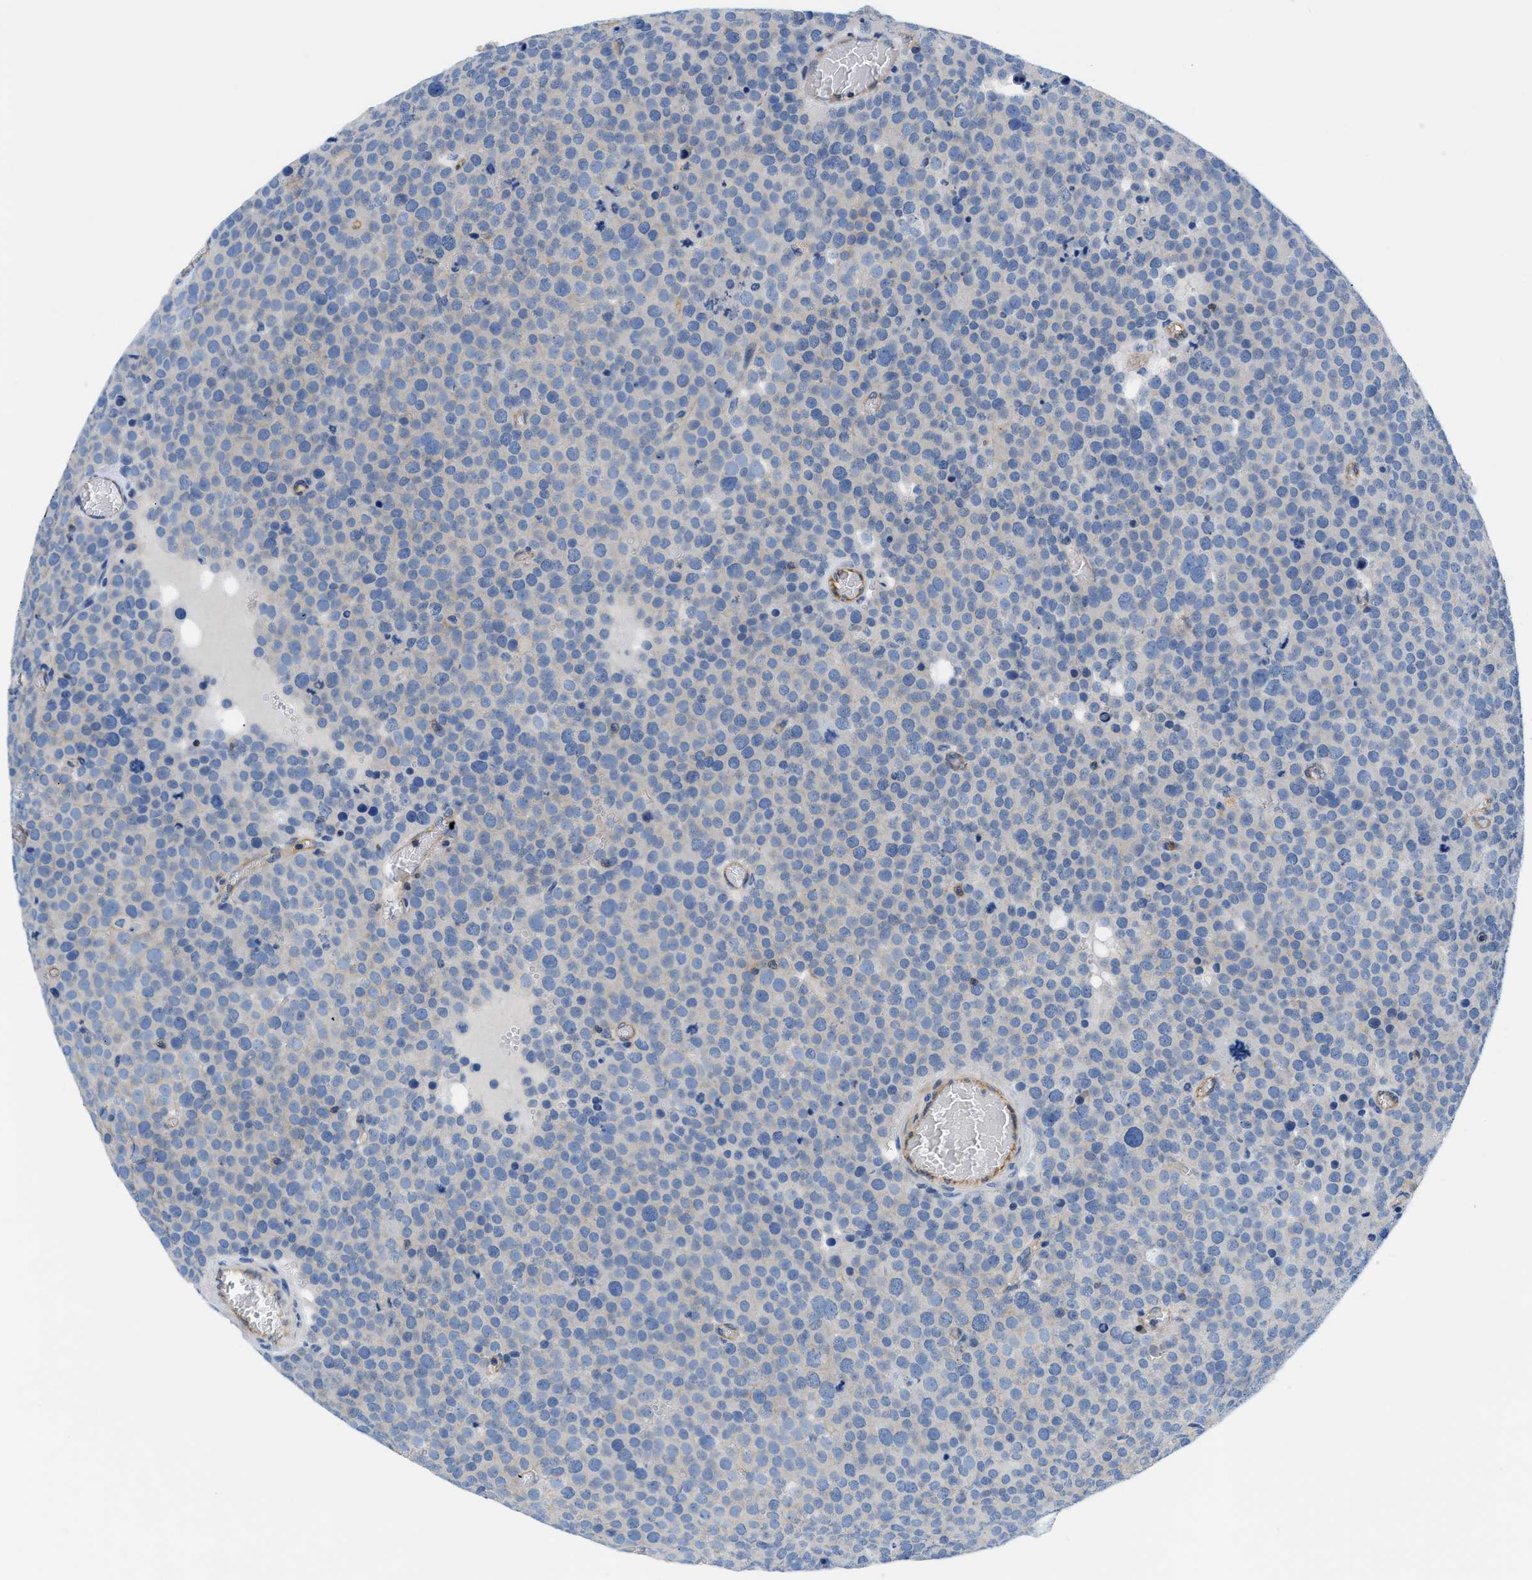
{"staining": {"intensity": "negative", "quantity": "none", "location": "none"}, "tissue": "testis cancer", "cell_type": "Tumor cells", "image_type": "cancer", "snomed": [{"axis": "morphology", "description": "Normal tissue, NOS"}, {"axis": "morphology", "description": "Seminoma, NOS"}, {"axis": "topography", "description": "Testis"}], "caption": "Tumor cells are negative for brown protein staining in seminoma (testis). (DAB (3,3'-diaminobenzidine) immunohistochemistry (IHC), high magnification).", "gene": "ORAI1", "patient": {"sex": "male", "age": 71}}